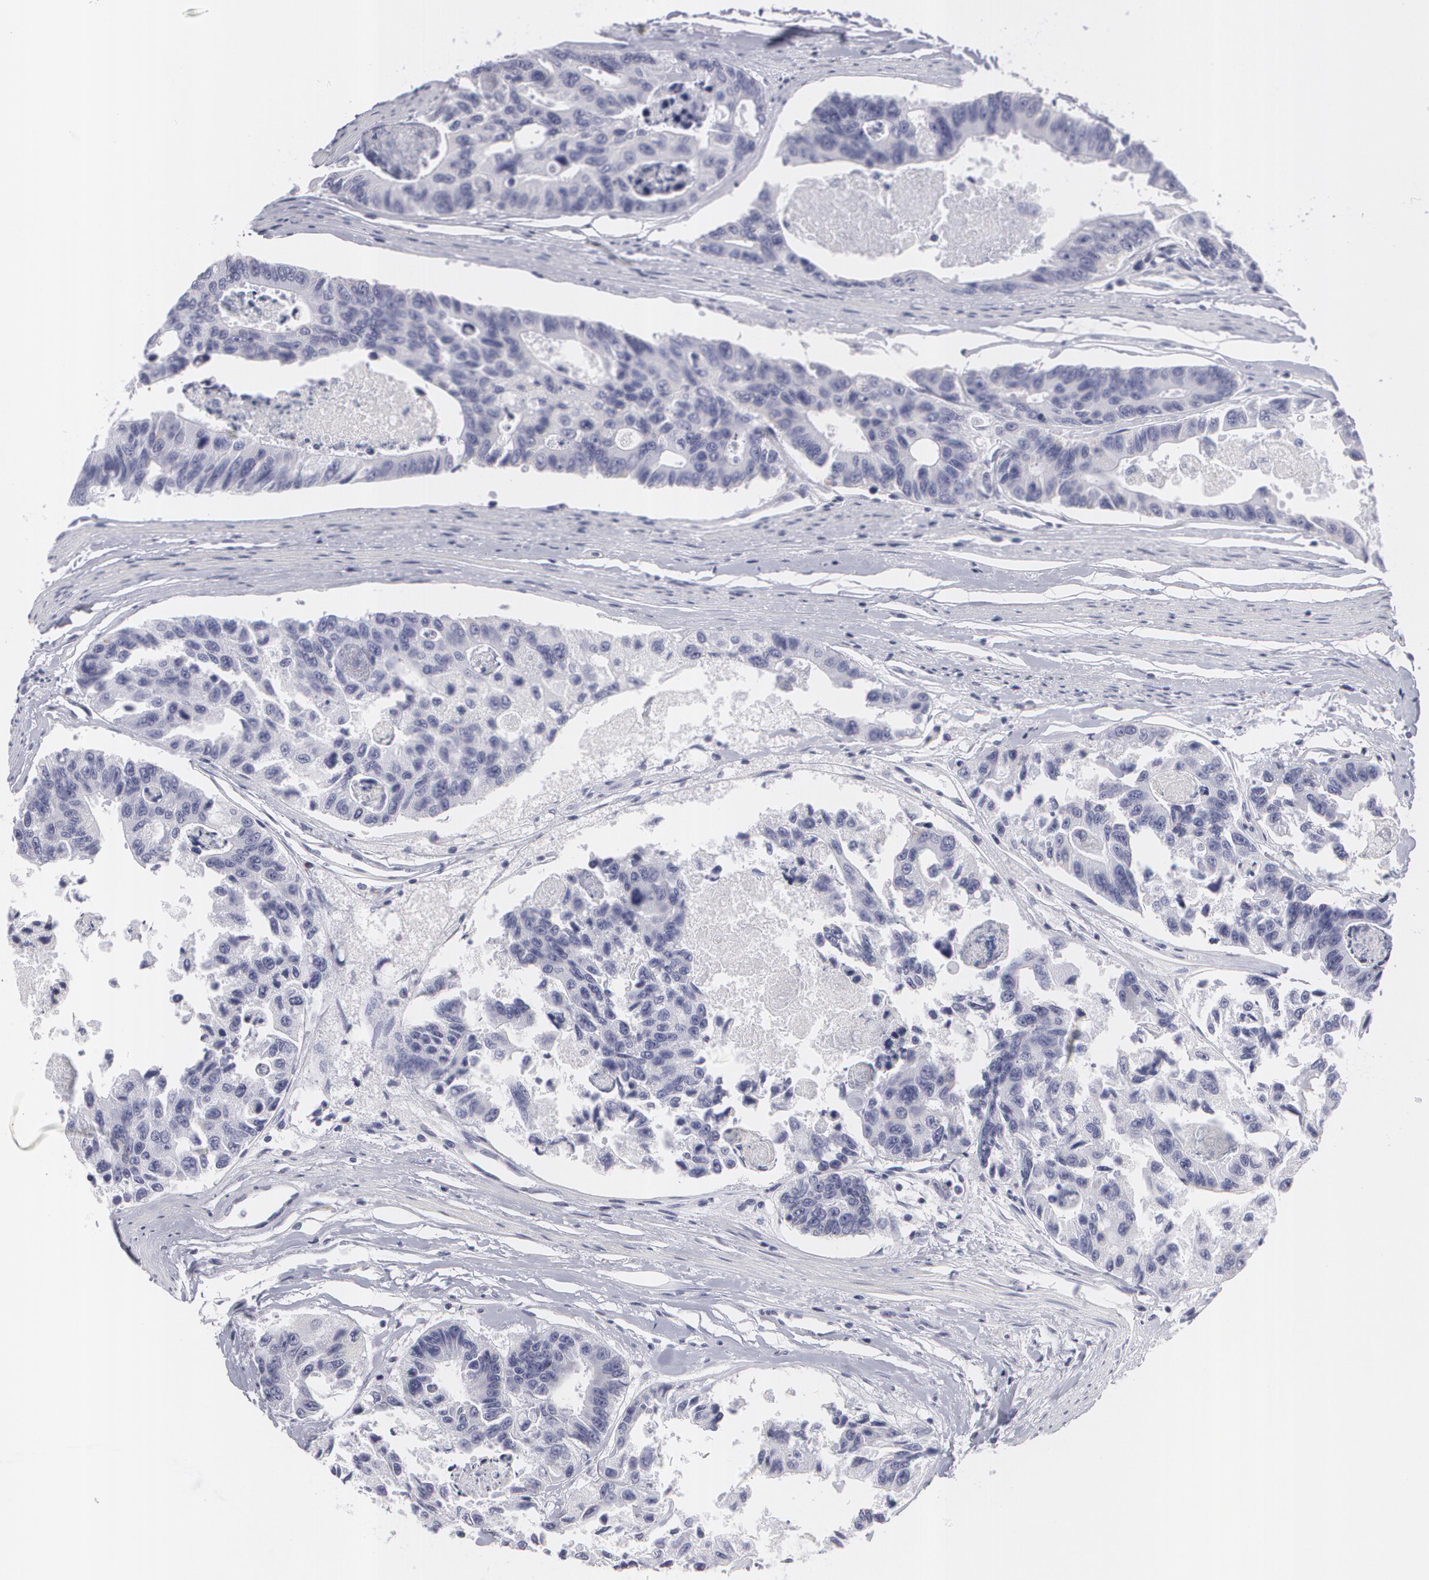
{"staining": {"intensity": "negative", "quantity": "none", "location": "none"}, "tissue": "colorectal cancer", "cell_type": "Tumor cells", "image_type": "cancer", "snomed": [{"axis": "morphology", "description": "Adenocarcinoma, NOS"}, {"axis": "topography", "description": "Colon"}], "caption": "IHC histopathology image of human colorectal cancer stained for a protein (brown), which exhibits no positivity in tumor cells.", "gene": "MBNL3", "patient": {"sex": "female", "age": 86}}